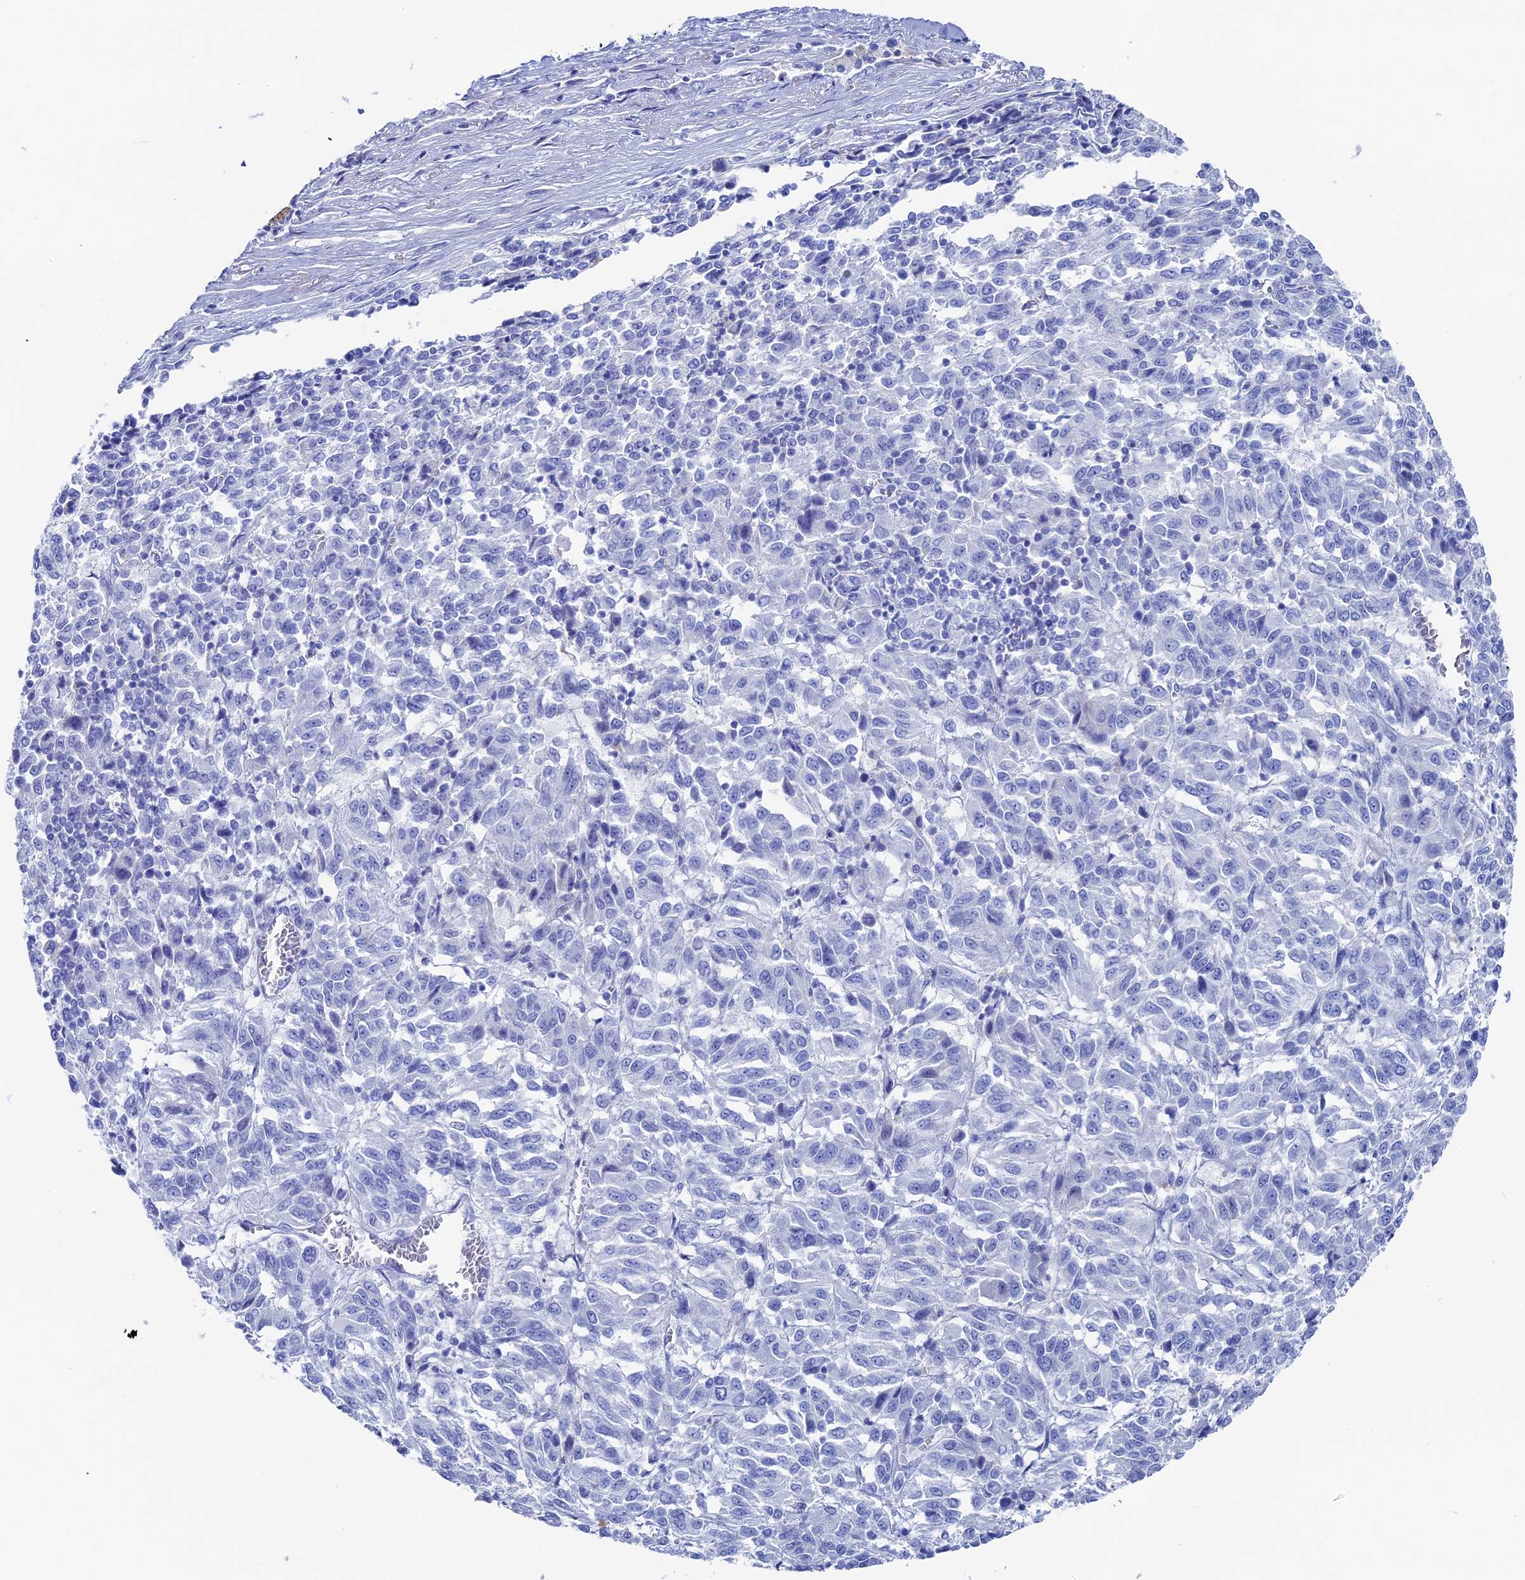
{"staining": {"intensity": "negative", "quantity": "none", "location": "none"}, "tissue": "melanoma", "cell_type": "Tumor cells", "image_type": "cancer", "snomed": [{"axis": "morphology", "description": "Malignant melanoma, Metastatic site"}, {"axis": "topography", "description": "Lung"}], "caption": "Tumor cells are negative for brown protein staining in melanoma.", "gene": "UNC119", "patient": {"sex": "male", "age": 64}}